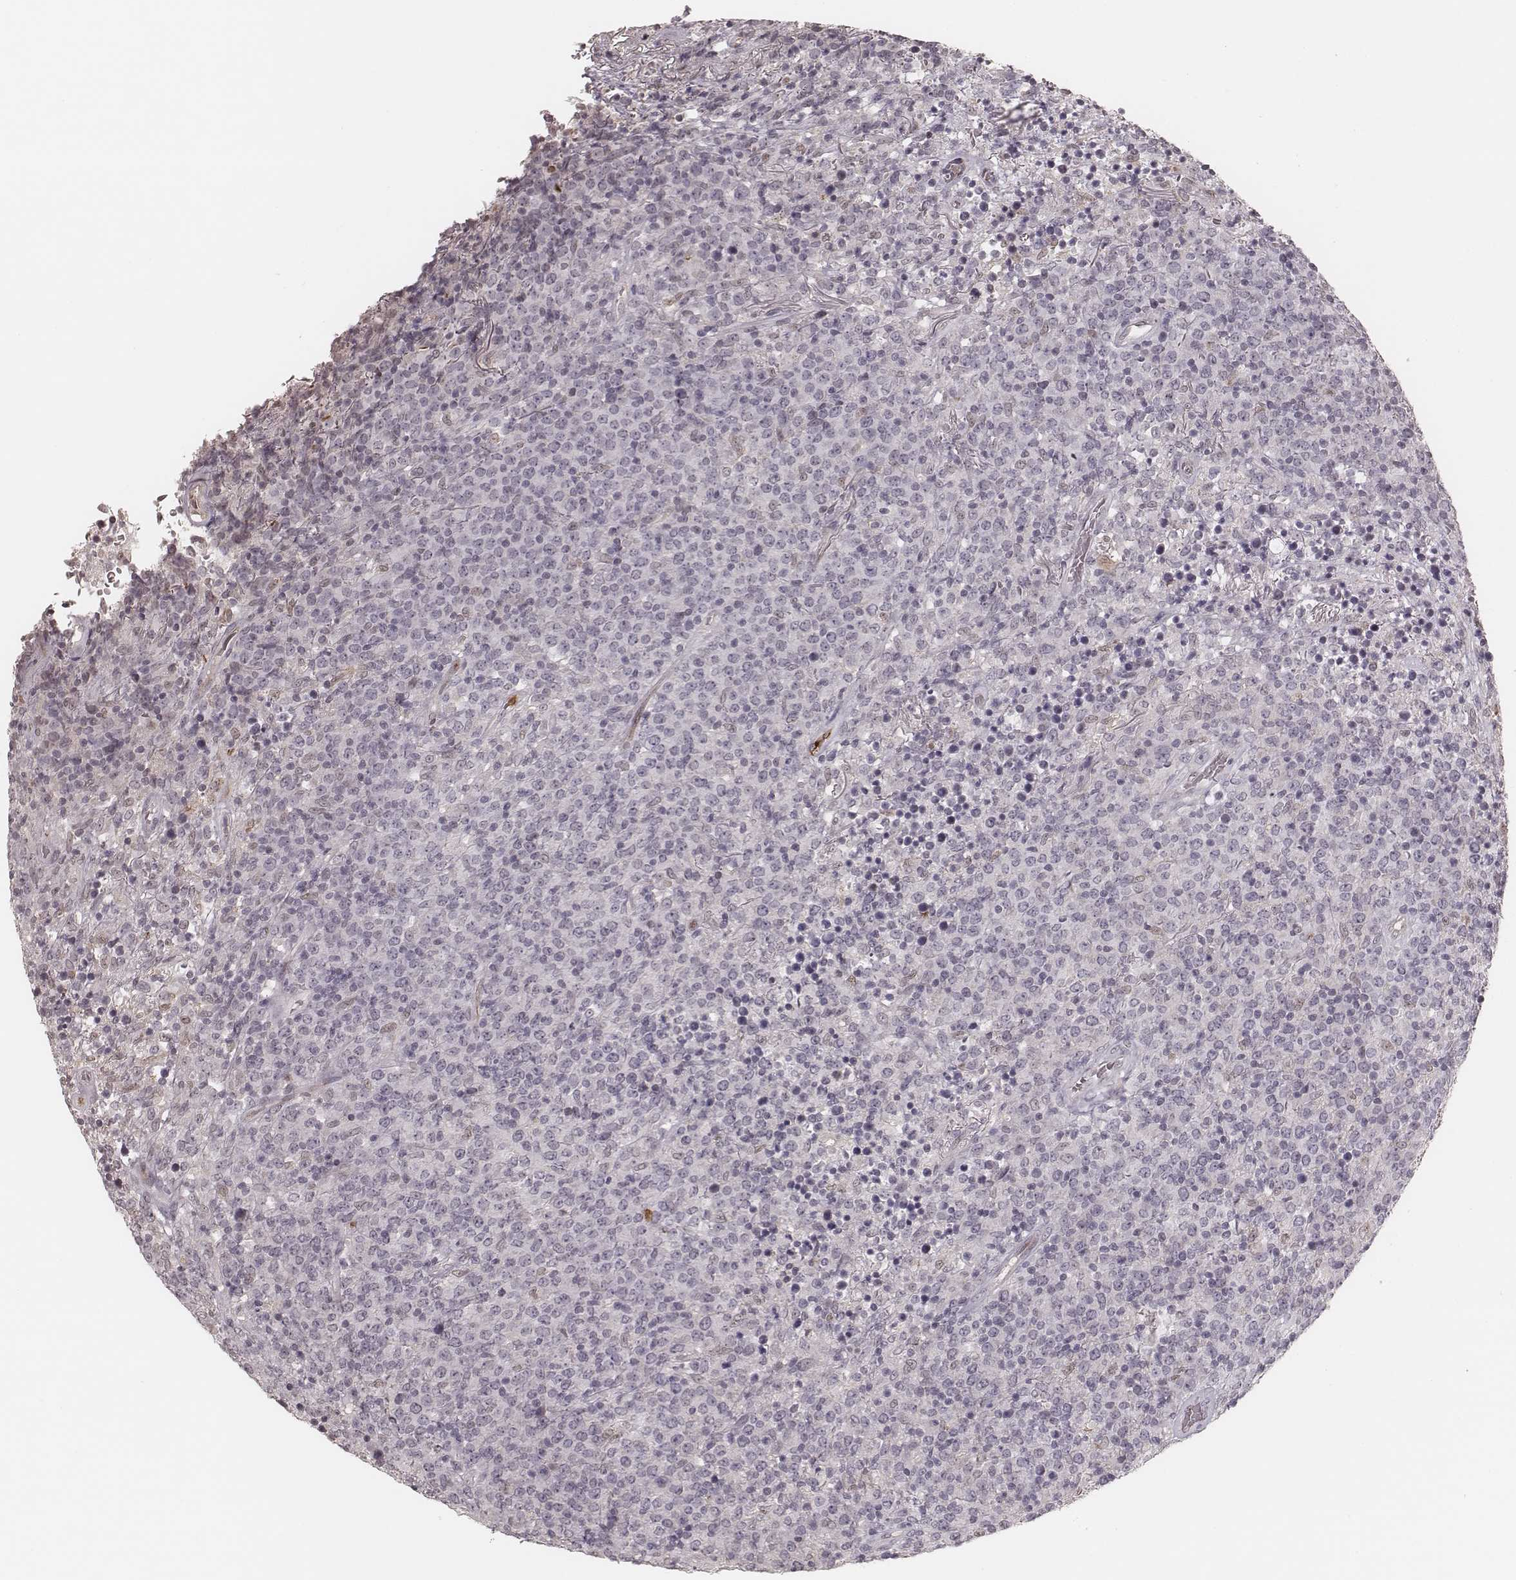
{"staining": {"intensity": "negative", "quantity": "none", "location": "none"}, "tissue": "lymphoma", "cell_type": "Tumor cells", "image_type": "cancer", "snomed": [{"axis": "morphology", "description": "Malignant lymphoma, non-Hodgkin's type, High grade"}, {"axis": "topography", "description": "Lung"}], "caption": "This is a photomicrograph of IHC staining of lymphoma, which shows no staining in tumor cells. (Immunohistochemistry, brightfield microscopy, high magnification).", "gene": "KITLG", "patient": {"sex": "male", "age": 79}}